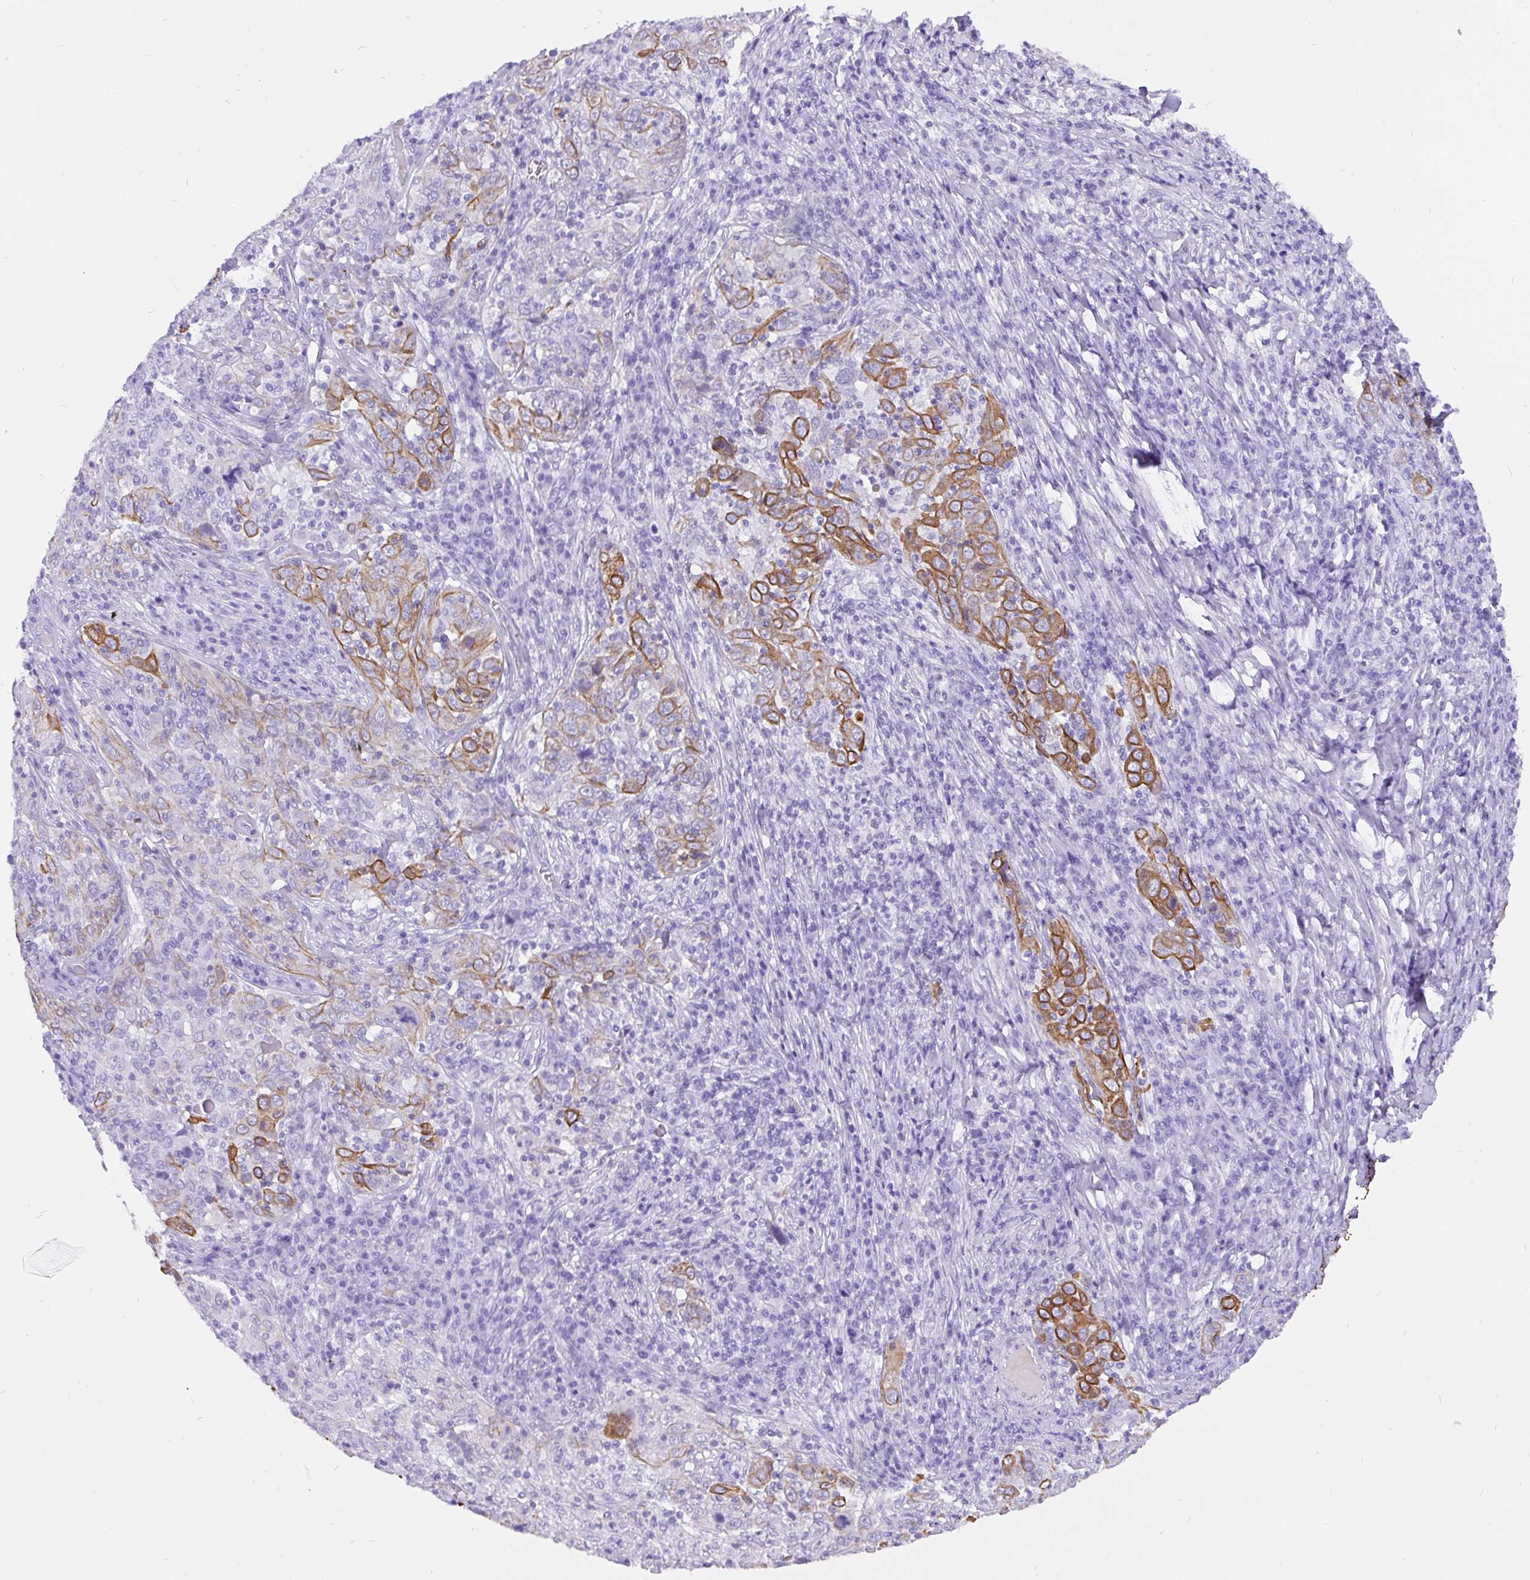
{"staining": {"intensity": "moderate", "quantity": "<25%", "location": "cytoplasmic/membranous"}, "tissue": "cervical cancer", "cell_type": "Tumor cells", "image_type": "cancer", "snomed": [{"axis": "morphology", "description": "Squamous cell carcinoma, NOS"}, {"axis": "topography", "description": "Cervix"}], "caption": "A brown stain shows moderate cytoplasmic/membranous expression of a protein in cervical cancer (squamous cell carcinoma) tumor cells. The staining was performed using DAB to visualize the protein expression in brown, while the nuclei were stained in blue with hematoxylin (Magnification: 20x).", "gene": "KRT13", "patient": {"sex": "female", "age": 46}}